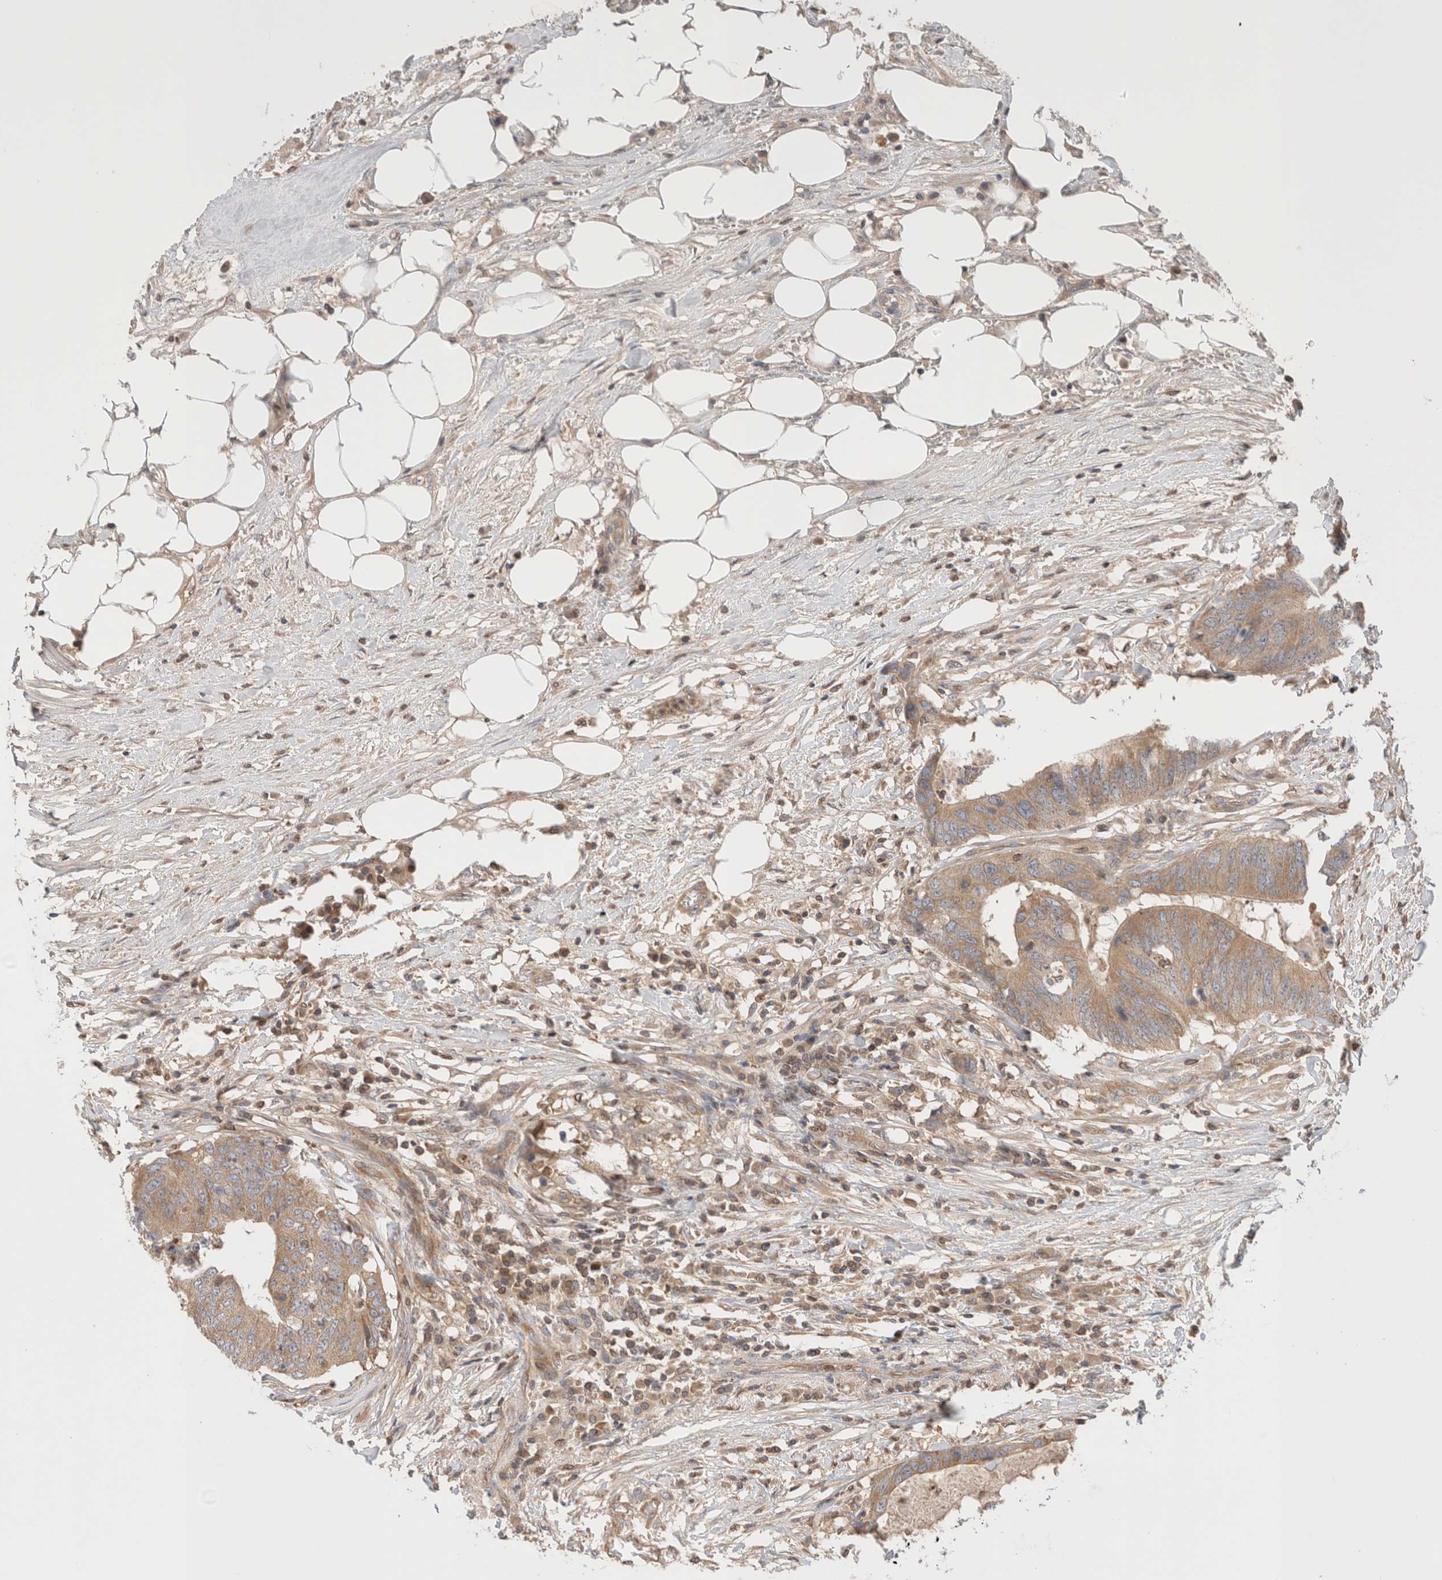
{"staining": {"intensity": "moderate", "quantity": ">75%", "location": "cytoplasmic/membranous"}, "tissue": "colorectal cancer", "cell_type": "Tumor cells", "image_type": "cancer", "snomed": [{"axis": "morphology", "description": "Adenocarcinoma, NOS"}, {"axis": "topography", "description": "Colon"}], "caption": "Brown immunohistochemical staining in colorectal adenocarcinoma reveals moderate cytoplasmic/membranous positivity in approximately >75% of tumor cells.", "gene": "SIKE1", "patient": {"sex": "male", "age": 56}}